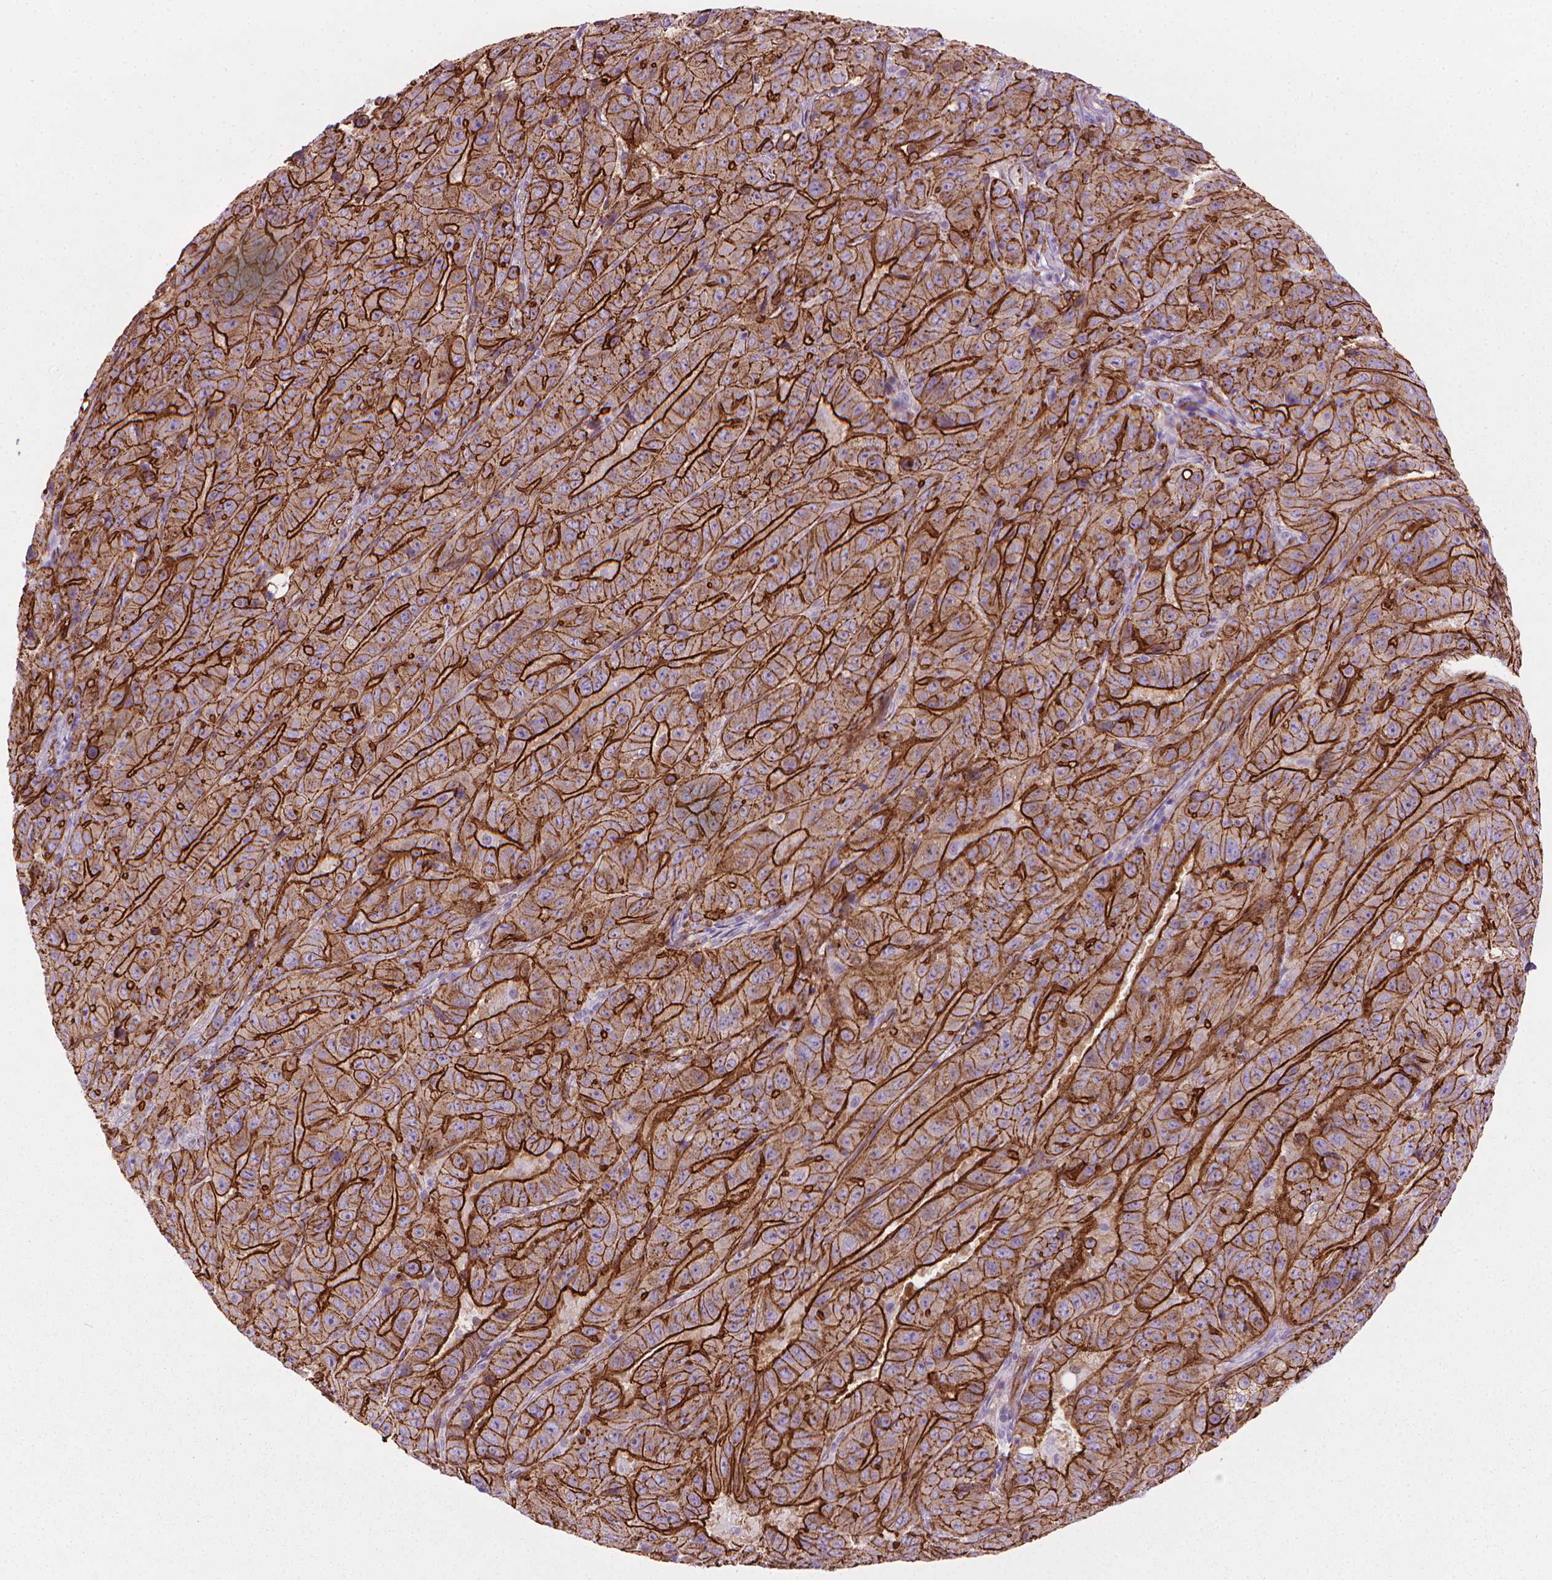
{"staining": {"intensity": "strong", "quantity": ">75%", "location": "cytoplasmic/membranous"}, "tissue": "pancreatic cancer", "cell_type": "Tumor cells", "image_type": "cancer", "snomed": [{"axis": "morphology", "description": "Adenocarcinoma, NOS"}, {"axis": "topography", "description": "Pancreas"}], "caption": "Human pancreatic cancer stained for a protein (brown) demonstrates strong cytoplasmic/membranous positive expression in approximately >75% of tumor cells.", "gene": "TENT5A", "patient": {"sex": "male", "age": 63}}